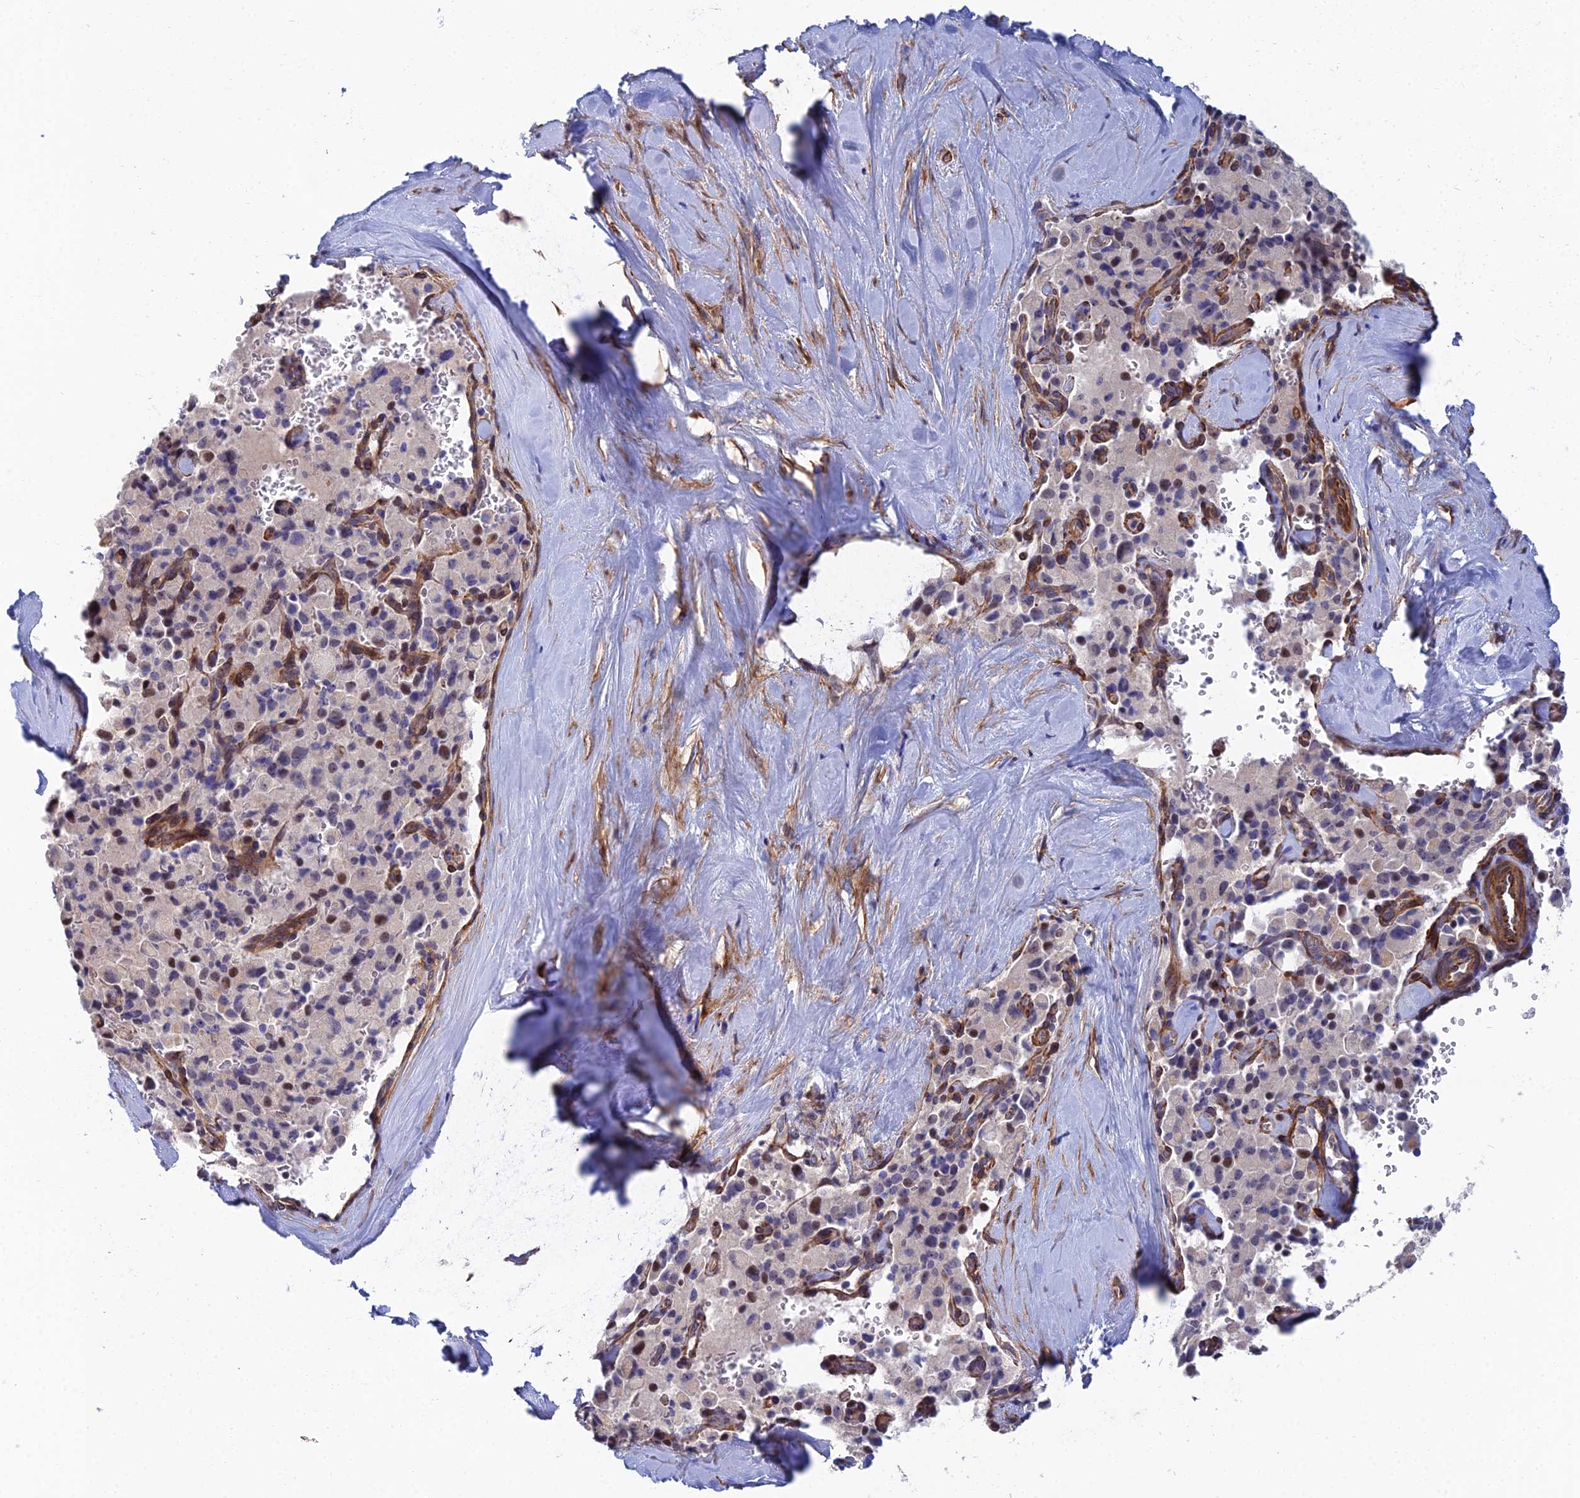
{"staining": {"intensity": "moderate", "quantity": "25%-75%", "location": "nuclear"}, "tissue": "pancreatic cancer", "cell_type": "Tumor cells", "image_type": "cancer", "snomed": [{"axis": "morphology", "description": "Adenocarcinoma, NOS"}, {"axis": "topography", "description": "Pancreas"}], "caption": "This is a histology image of immunohistochemistry staining of pancreatic cancer, which shows moderate positivity in the nuclear of tumor cells.", "gene": "TRIM43B", "patient": {"sex": "male", "age": 65}}